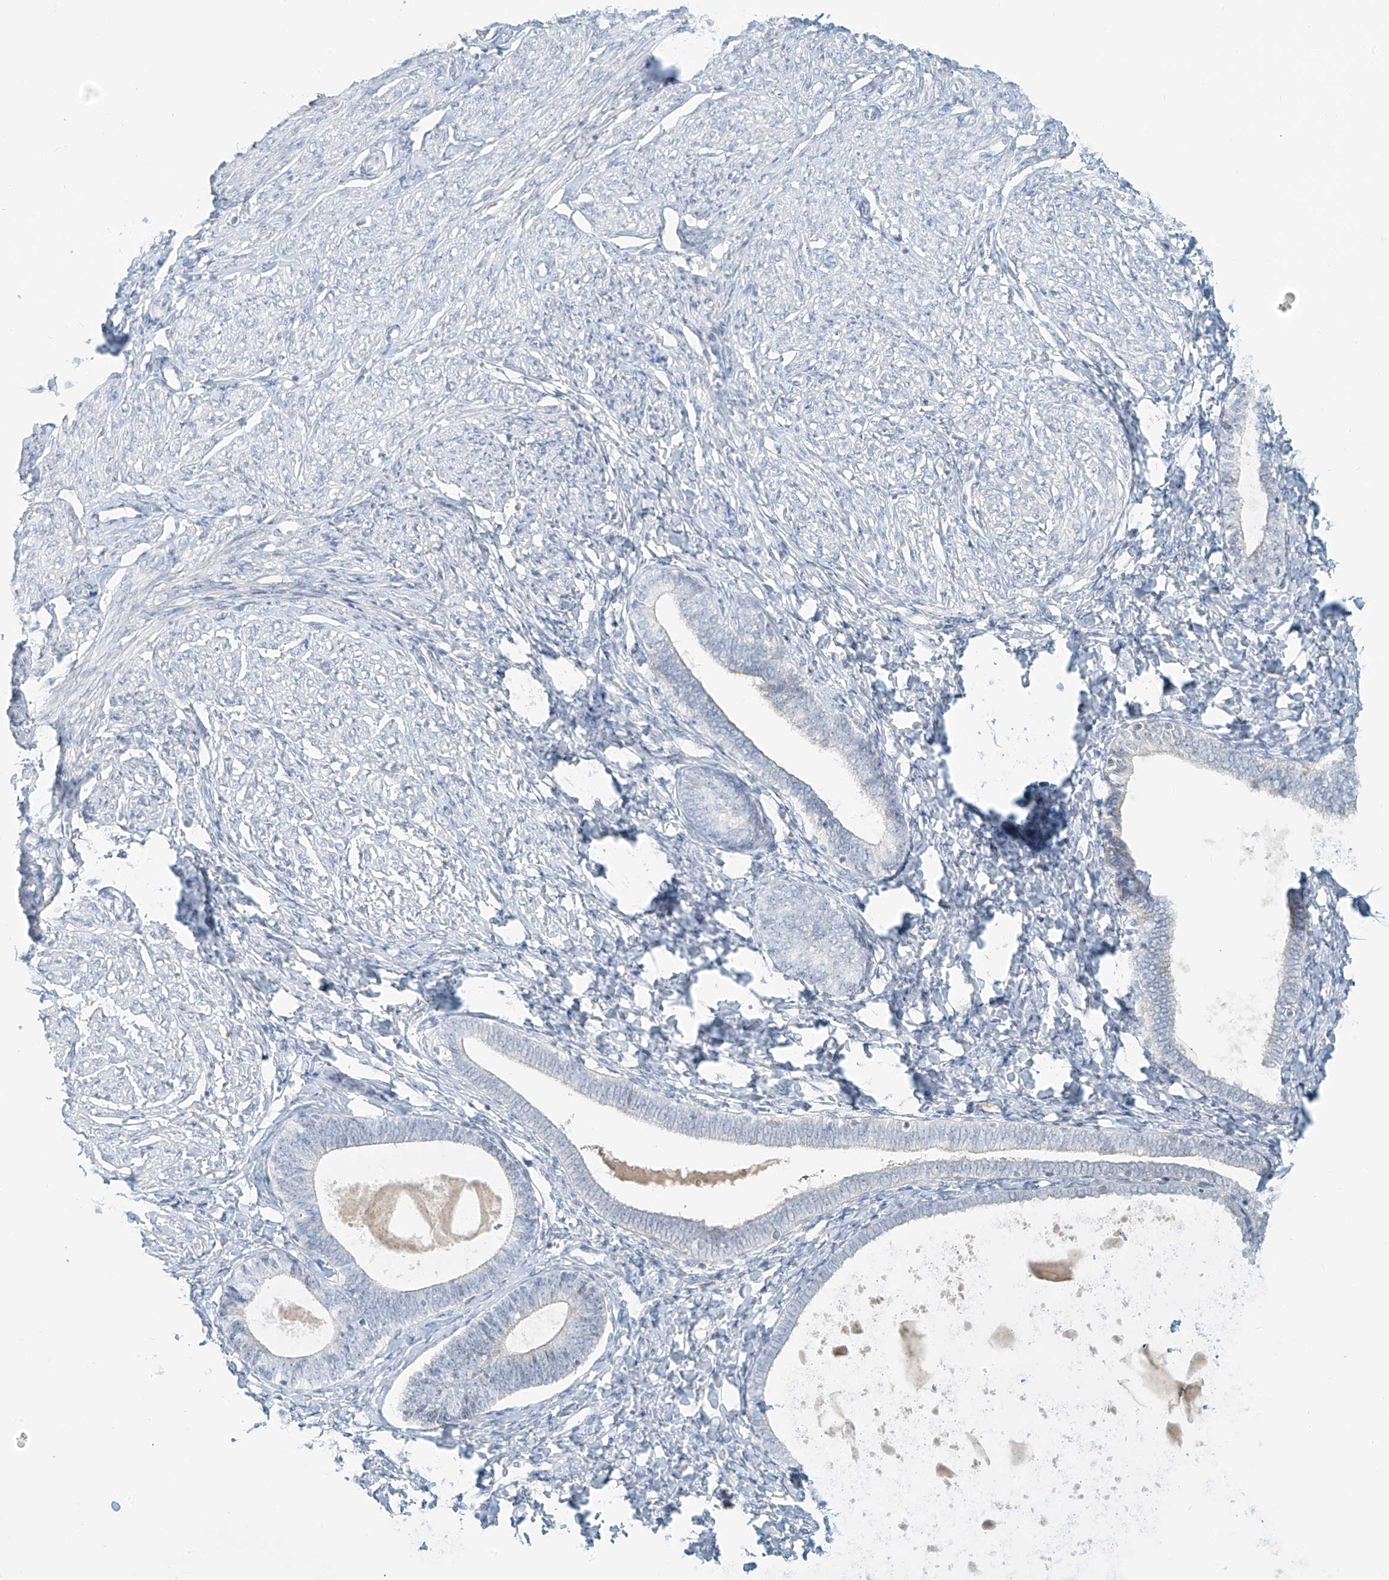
{"staining": {"intensity": "negative", "quantity": "none", "location": "none"}, "tissue": "endometrium", "cell_type": "Cells in endometrial stroma", "image_type": "normal", "snomed": [{"axis": "morphology", "description": "Normal tissue, NOS"}, {"axis": "topography", "description": "Endometrium"}], "caption": "Benign endometrium was stained to show a protein in brown. There is no significant positivity in cells in endometrial stroma. The staining was performed using DAB (3,3'-diaminobenzidine) to visualize the protein expression in brown, while the nuclei were stained in blue with hematoxylin (Magnification: 20x).", "gene": "C2orf42", "patient": {"sex": "female", "age": 72}}